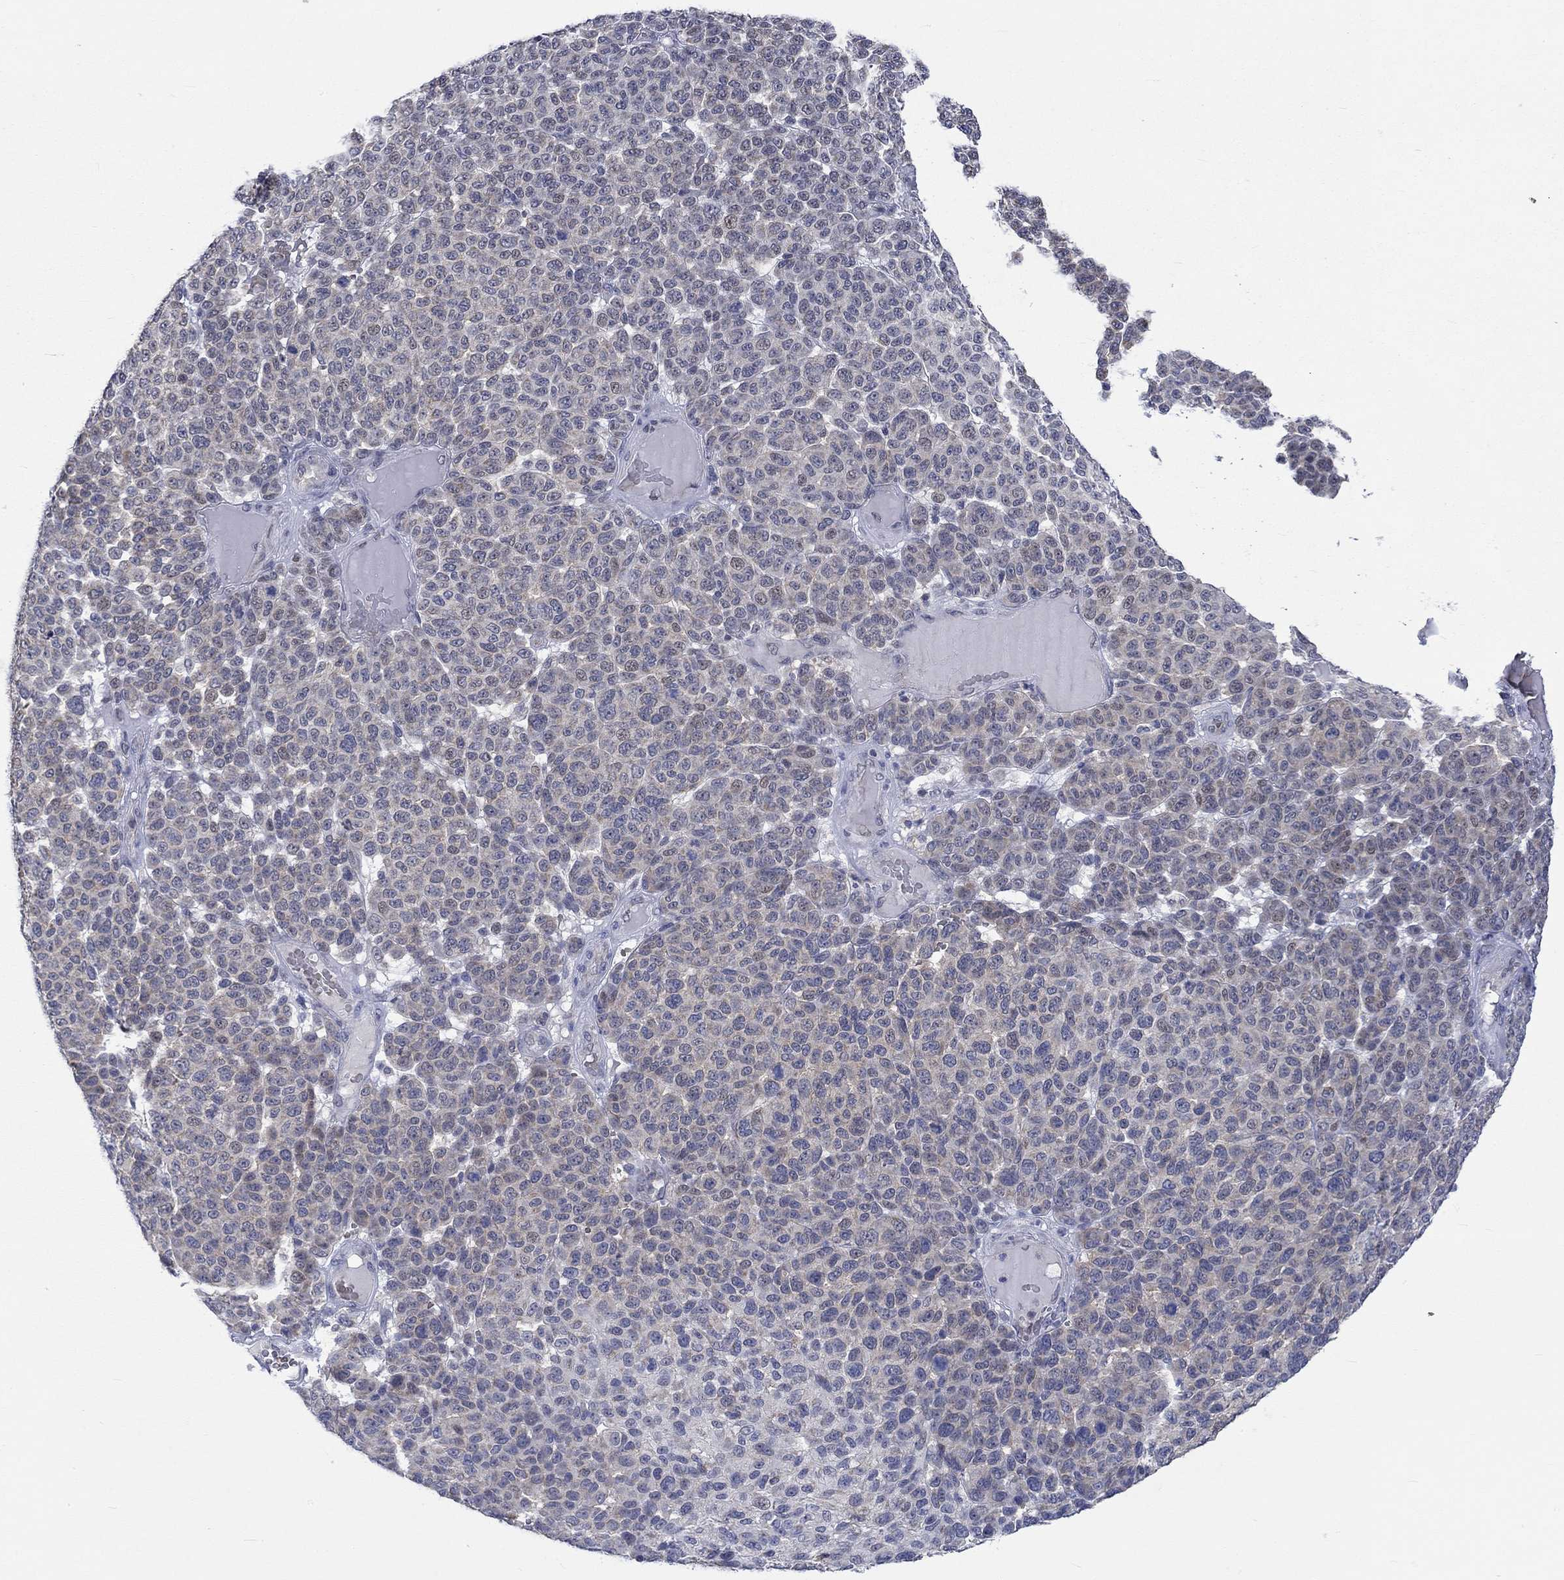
{"staining": {"intensity": "weak", "quantity": "25%-75%", "location": "cytoplasmic/membranous"}, "tissue": "melanoma", "cell_type": "Tumor cells", "image_type": "cancer", "snomed": [{"axis": "morphology", "description": "Malignant melanoma, NOS"}, {"axis": "topography", "description": "Skin"}], "caption": "Immunohistochemistry (IHC) micrograph of malignant melanoma stained for a protein (brown), which demonstrates low levels of weak cytoplasmic/membranous staining in approximately 25%-75% of tumor cells.", "gene": "WASF1", "patient": {"sex": "male", "age": 59}}